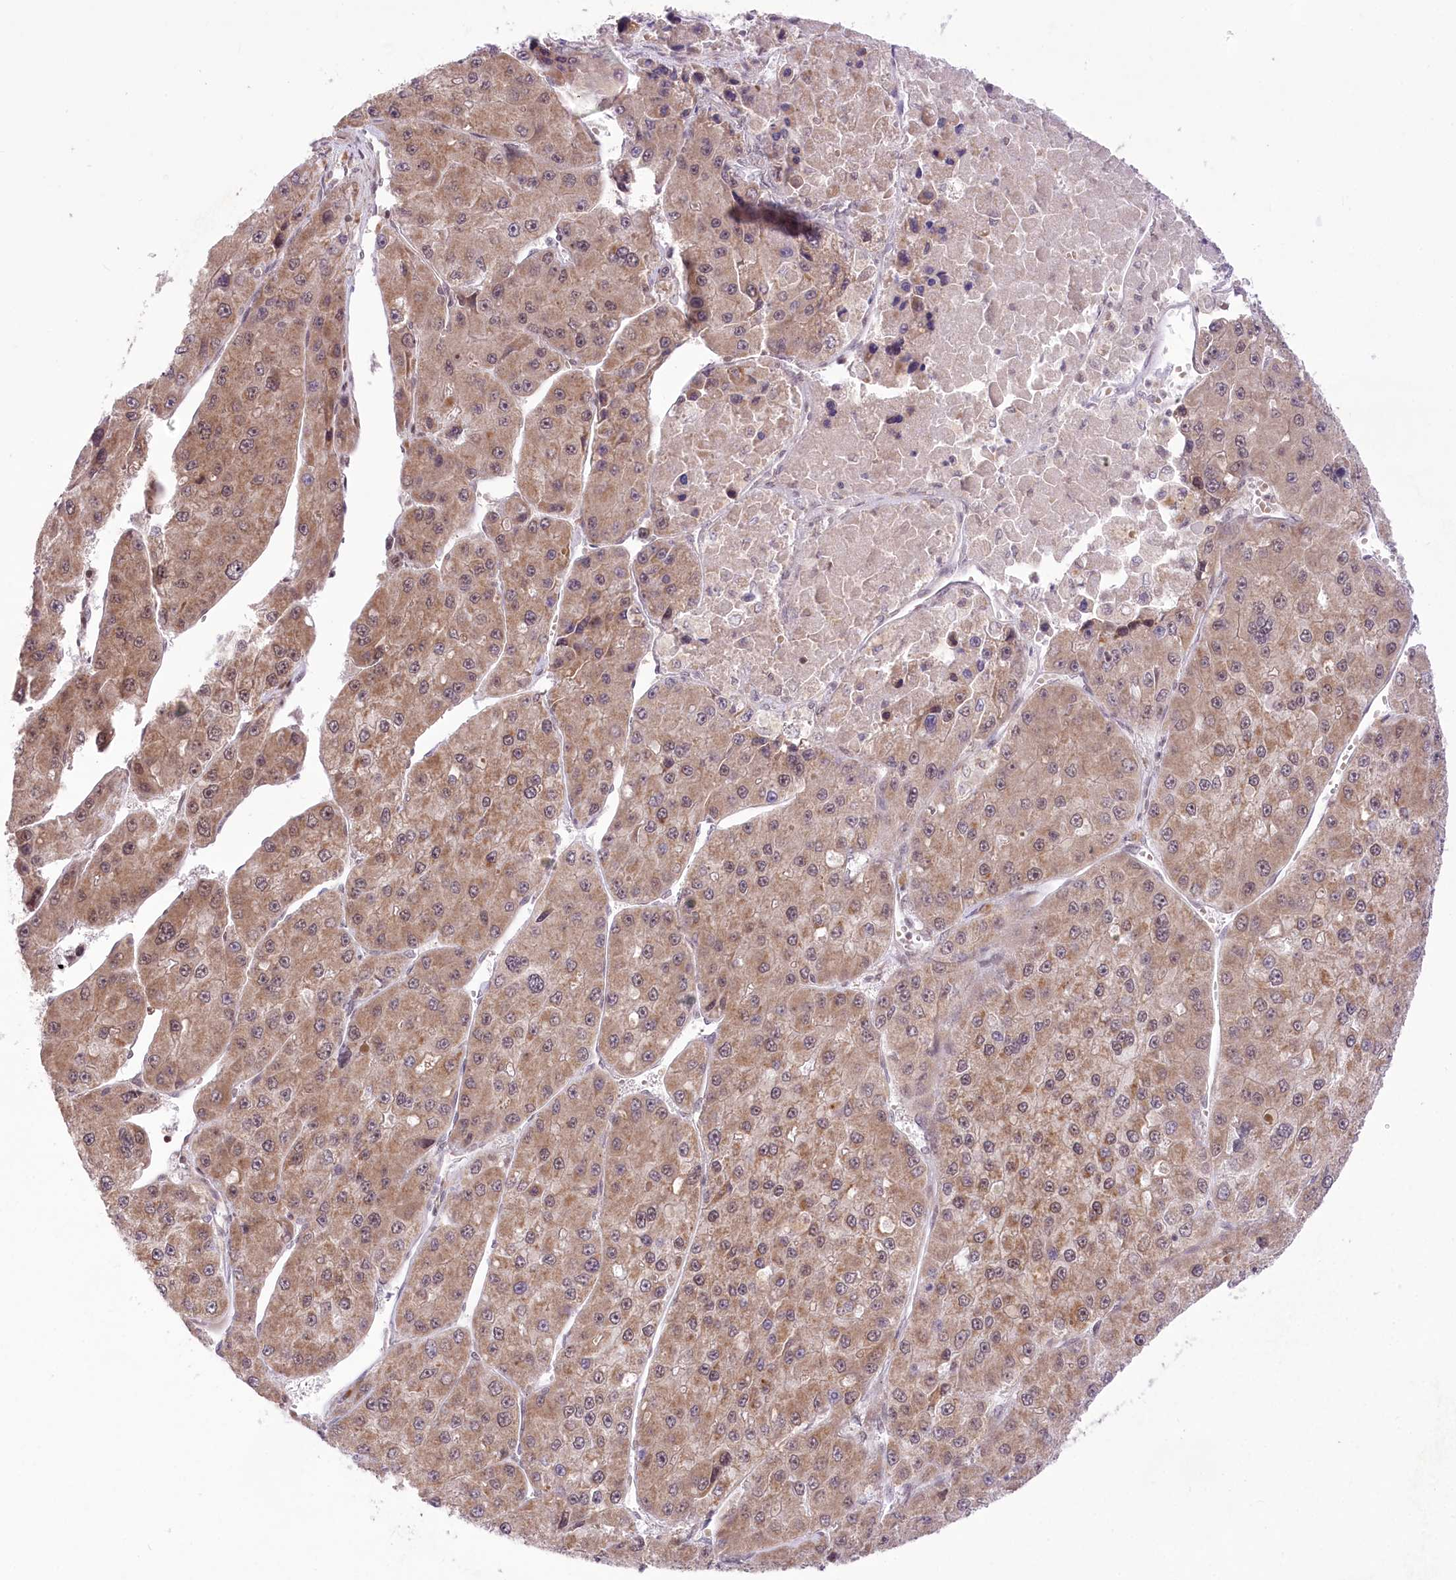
{"staining": {"intensity": "moderate", "quantity": "25%-75%", "location": "cytoplasmic/membranous"}, "tissue": "liver cancer", "cell_type": "Tumor cells", "image_type": "cancer", "snomed": [{"axis": "morphology", "description": "Carcinoma, Hepatocellular, NOS"}, {"axis": "topography", "description": "Liver"}], "caption": "Immunohistochemical staining of hepatocellular carcinoma (liver) demonstrates medium levels of moderate cytoplasmic/membranous protein positivity in about 25%-75% of tumor cells.", "gene": "ZMAT2", "patient": {"sex": "female", "age": 73}}